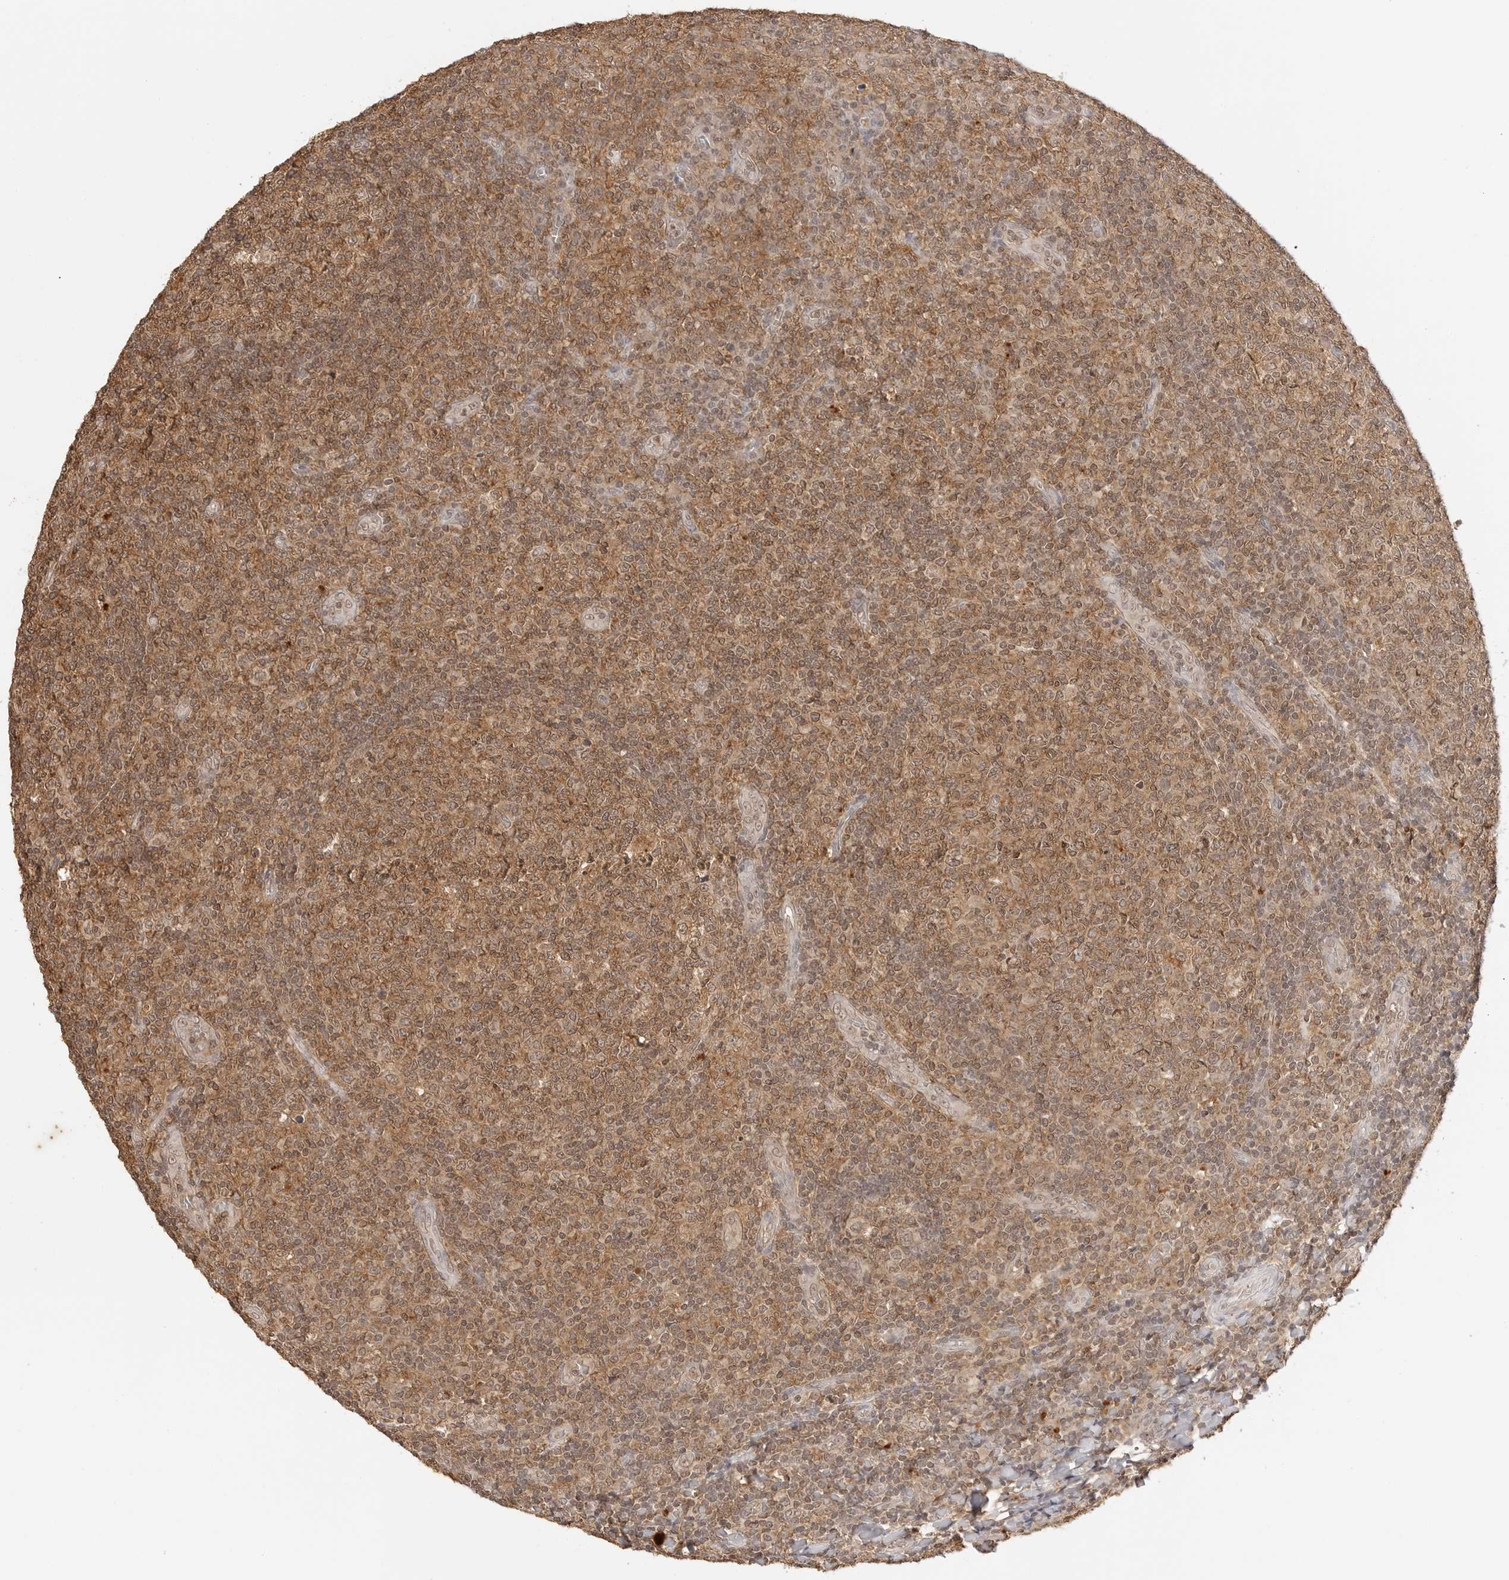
{"staining": {"intensity": "moderate", "quantity": ">75%", "location": "cytoplasmic/membranous,nuclear"}, "tissue": "tonsil", "cell_type": "Germinal center cells", "image_type": "normal", "snomed": [{"axis": "morphology", "description": "Normal tissue, NOS"}, {"axis": "topography", "description": "Tonsil"}], "caption": "Protein expression analysis of normal tonsil shows moderate cytoplasmic/membranous,nuclear staining in approximately >75% of germinal center cells. (DAB (3,3'-diaminobenzidine) = brown stain, brightfield microscopy at high magnification).", "gene": "EPHA1", "patient": {"sex": "female", "age": 19}}